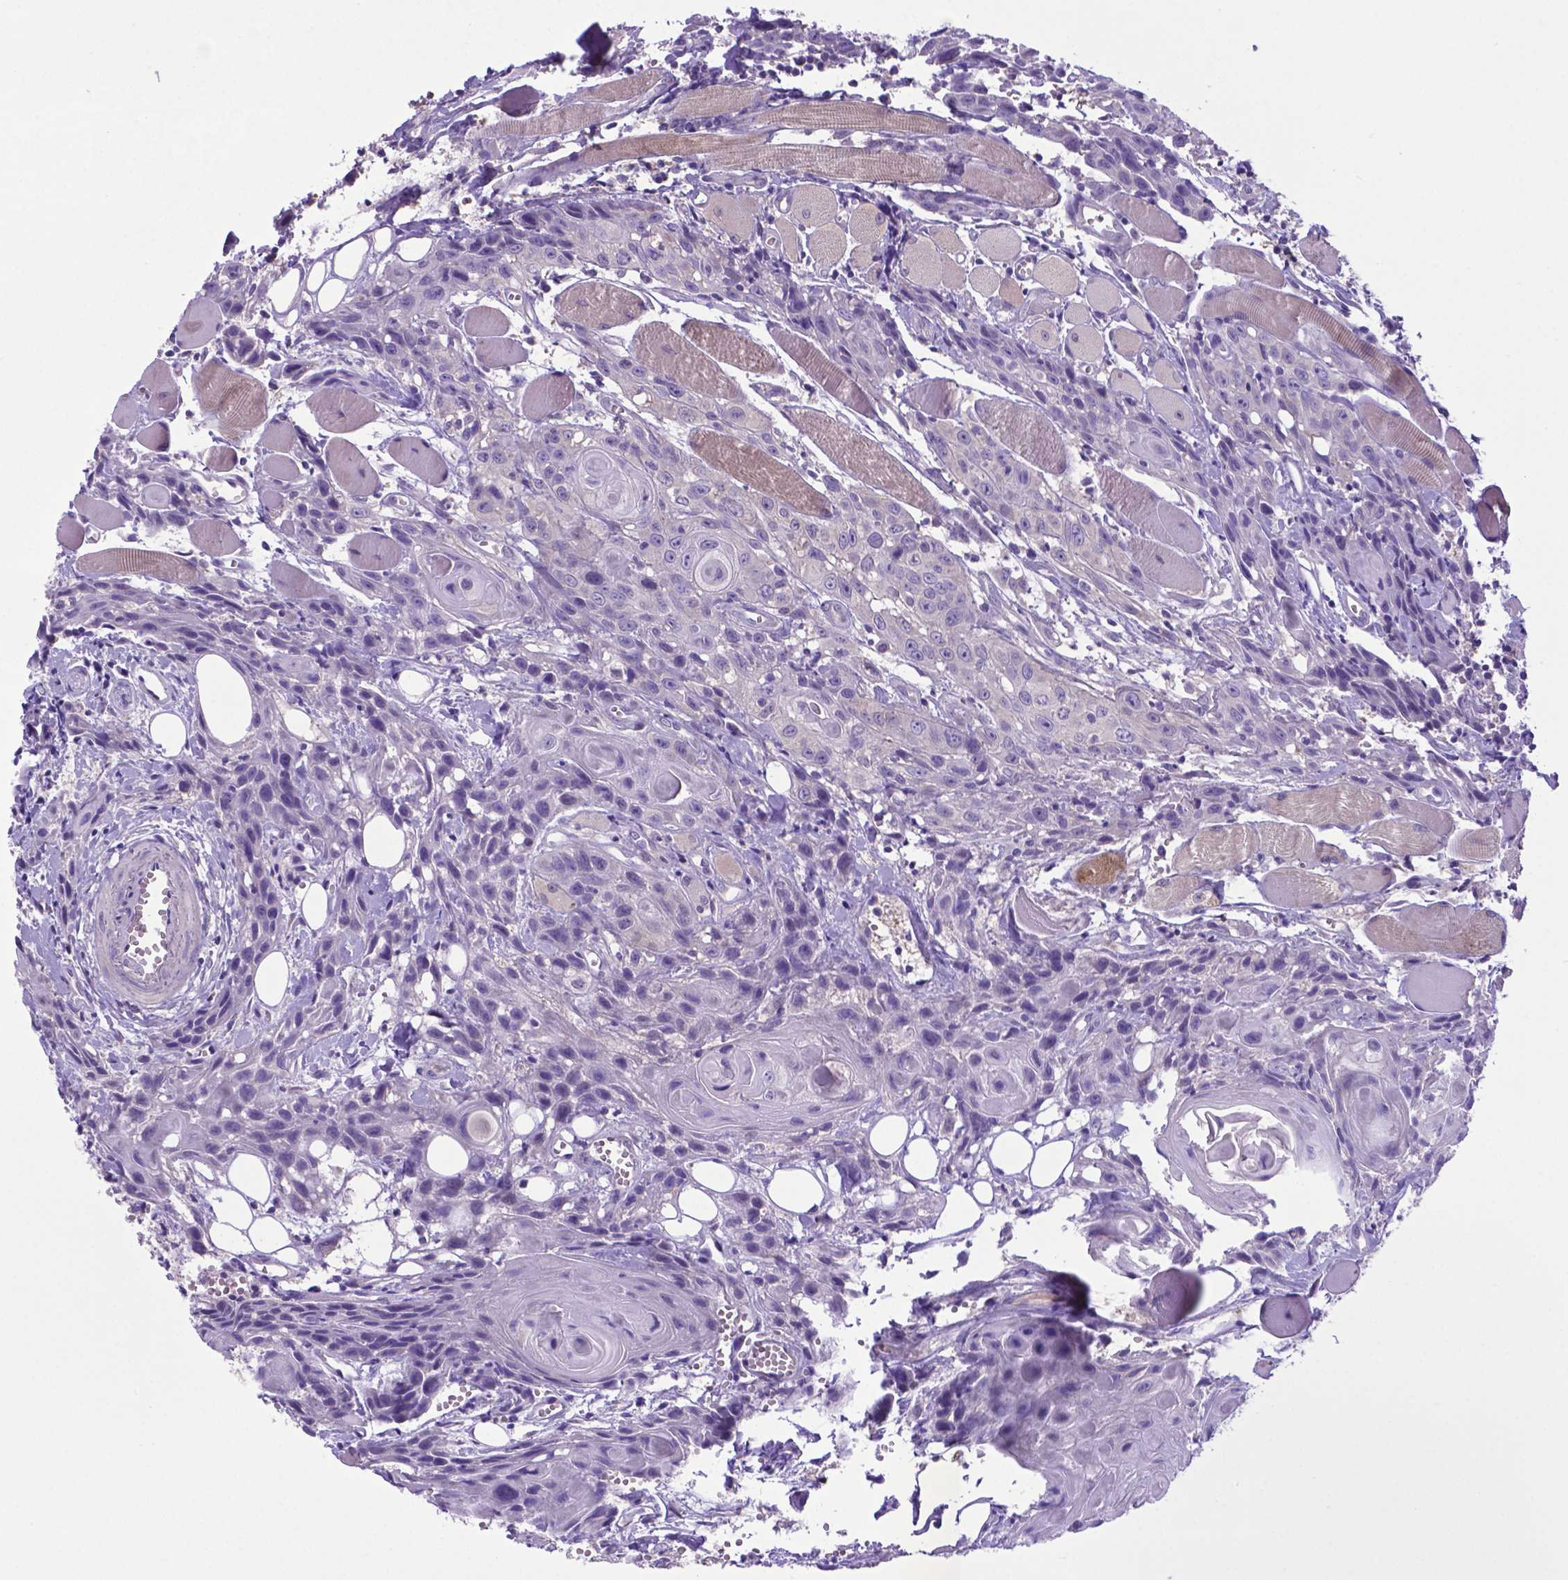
{"staining": {"intensity": "negative", "quantity": "none", "location": "none"}, "tissue": "head and neck cancer", "cell_type": "Tumor cells", "image_type": "cancer", "snomed": [{"axis": "morphology", "description": "Squamous cell carcinoma, NOS"}, {"axis": "topography", "description": "Oral tissue"}, {"axis": "topography", "description": "Head-Neck"}], "caption": "An immunohistochemistry (IHC) micrograph of head and neck cancer is shown. There is no staining in tumor cells of head and neck cancer. (IHC, brightfield microscopy, high magnification).", "gene": "ADRA2B", "patient": {"sex": "male", "age": 58}}